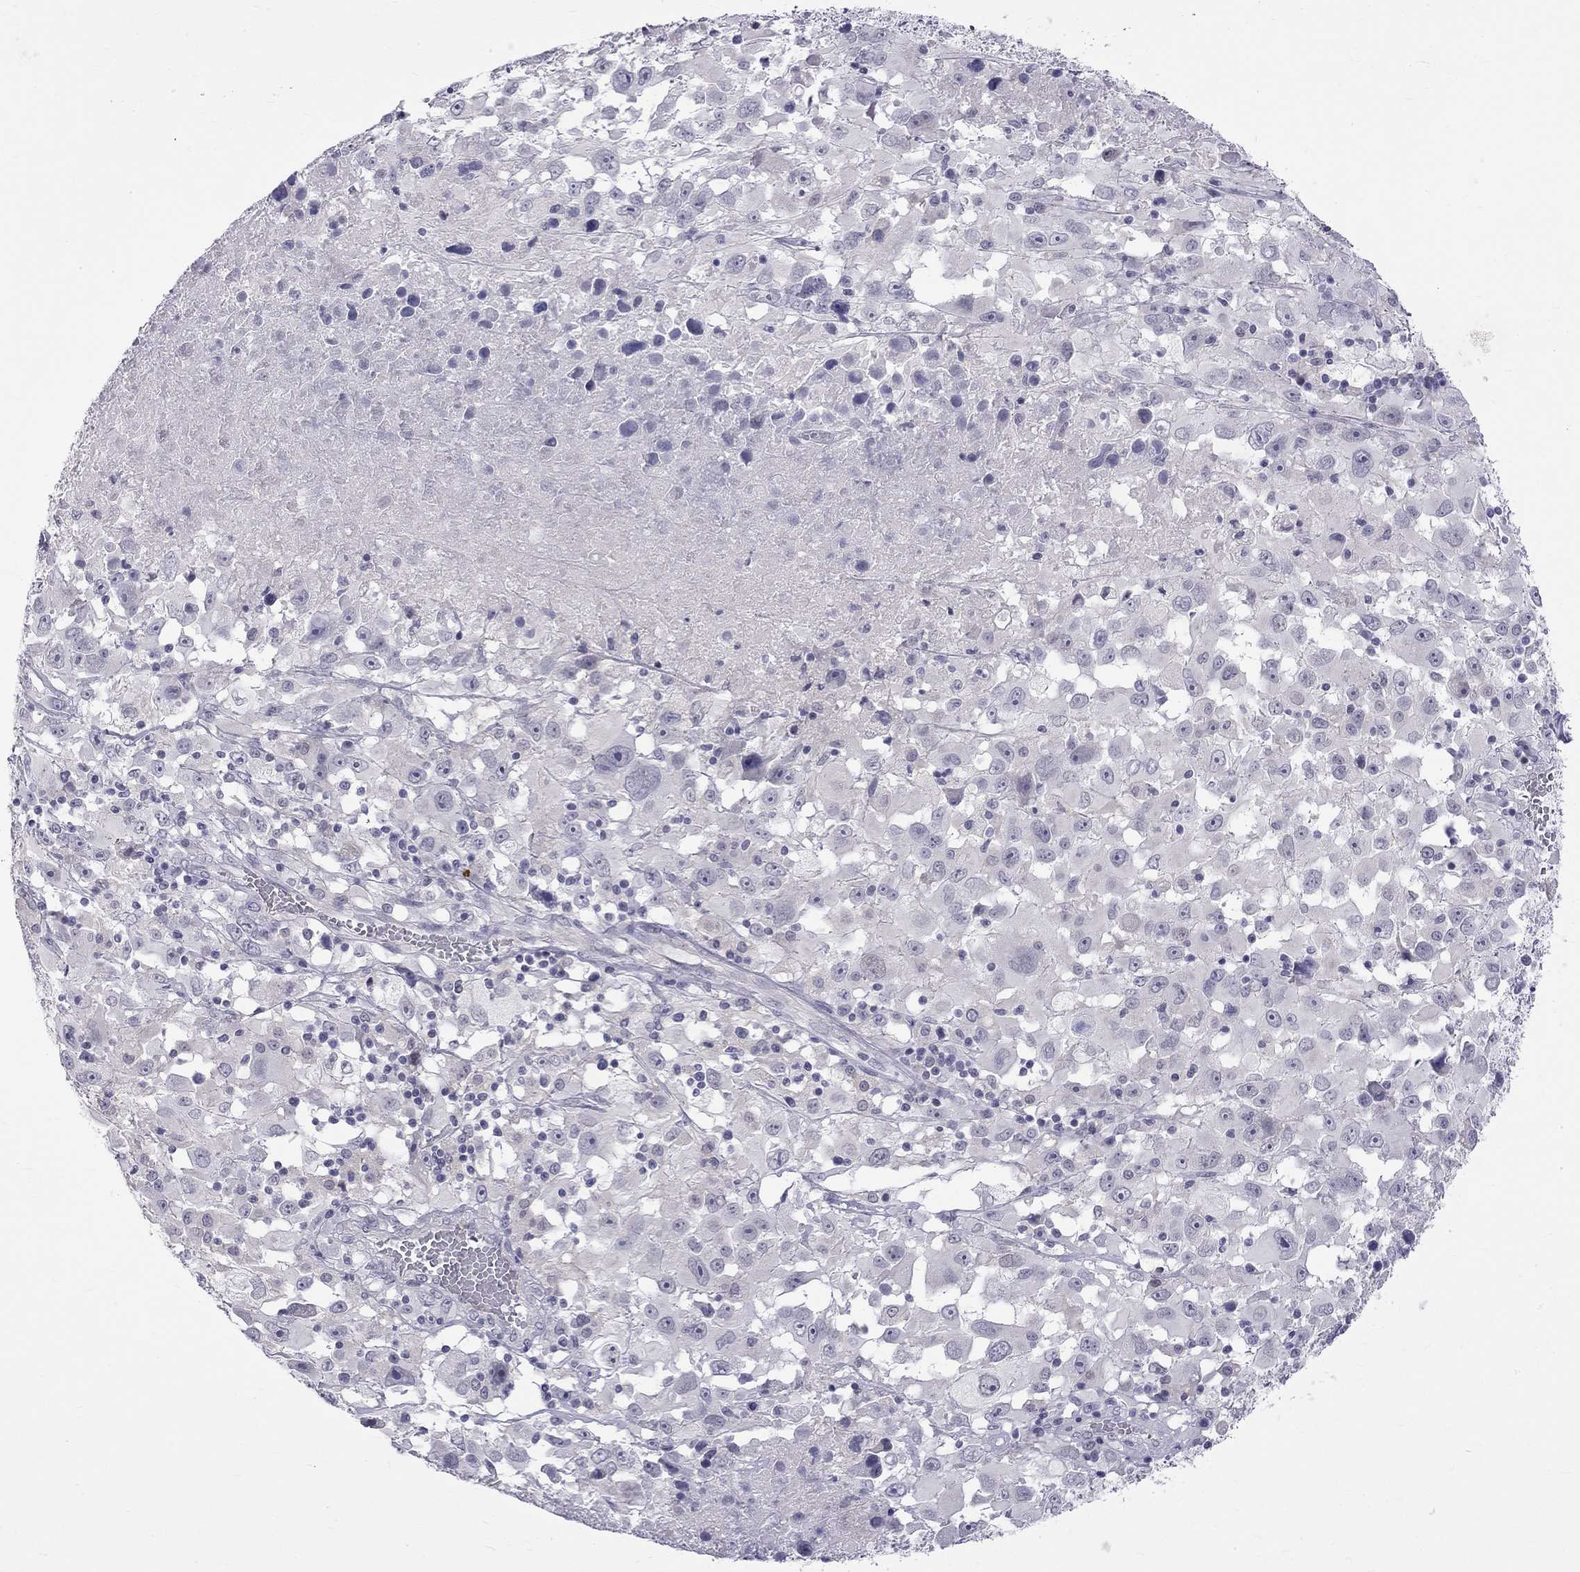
{"staining": {"intensity": "negative", "quantity": "none", "location": "none"}, "tissue": "melanoma", "cell_type": "Tumor cells", "image_type": "cancer", "snomed": [{"axis": "morphology", "description": "Malignant melanoma, Metastatic site"}, {"axis": "topography", "description": "Soft tissue"}], "caption": "The photomicrograph displays no staining of tumor cells in malignant melanoma (metastatic site).", "gene": "RTL9", "patient": {"sex": "male", "age": 50}}